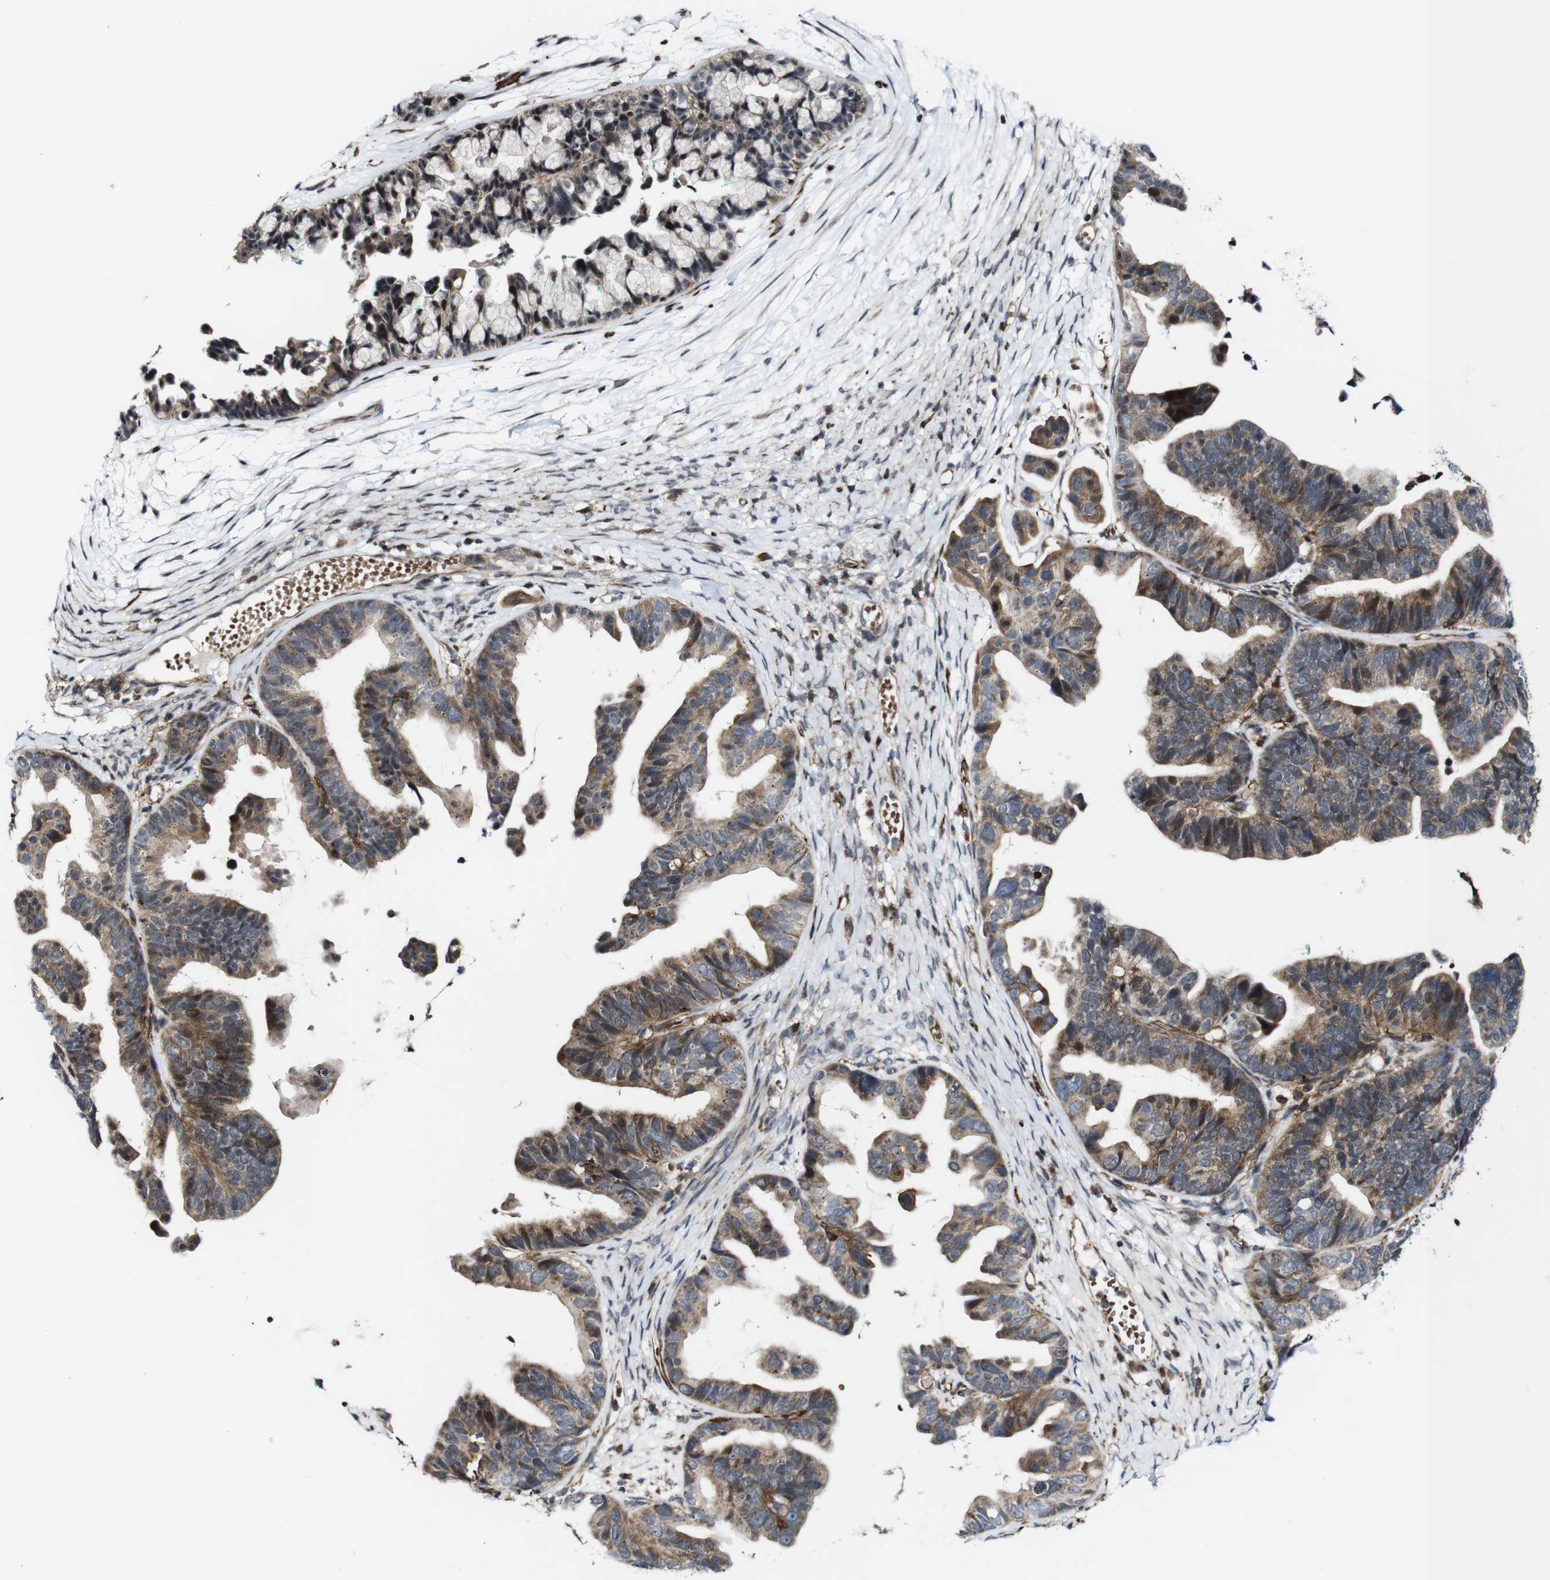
{"staining": {"intensity": "moderate", "quantity": ">75%", "location": "cytoplasmic/membranous,nuclear"}, "tissue": "ovarian cancer", "cell_type": "Tumor cells", "image_type": "cancer", "snomed": [{"axis": "morphology", "description": "Cystadenocarcinoma, serous, NOS"}, {"axis": "topography", "description": "Ovary"}], "caption": "Protein staining of ovarian serous cystadenocarcinoma tissue exhibits moderate cytoplasmic/membranous and nuclear staining in approximately >75% of tumor cells.", "gene": "JAK2", "patient": {"sex": "female", "age": 56}}